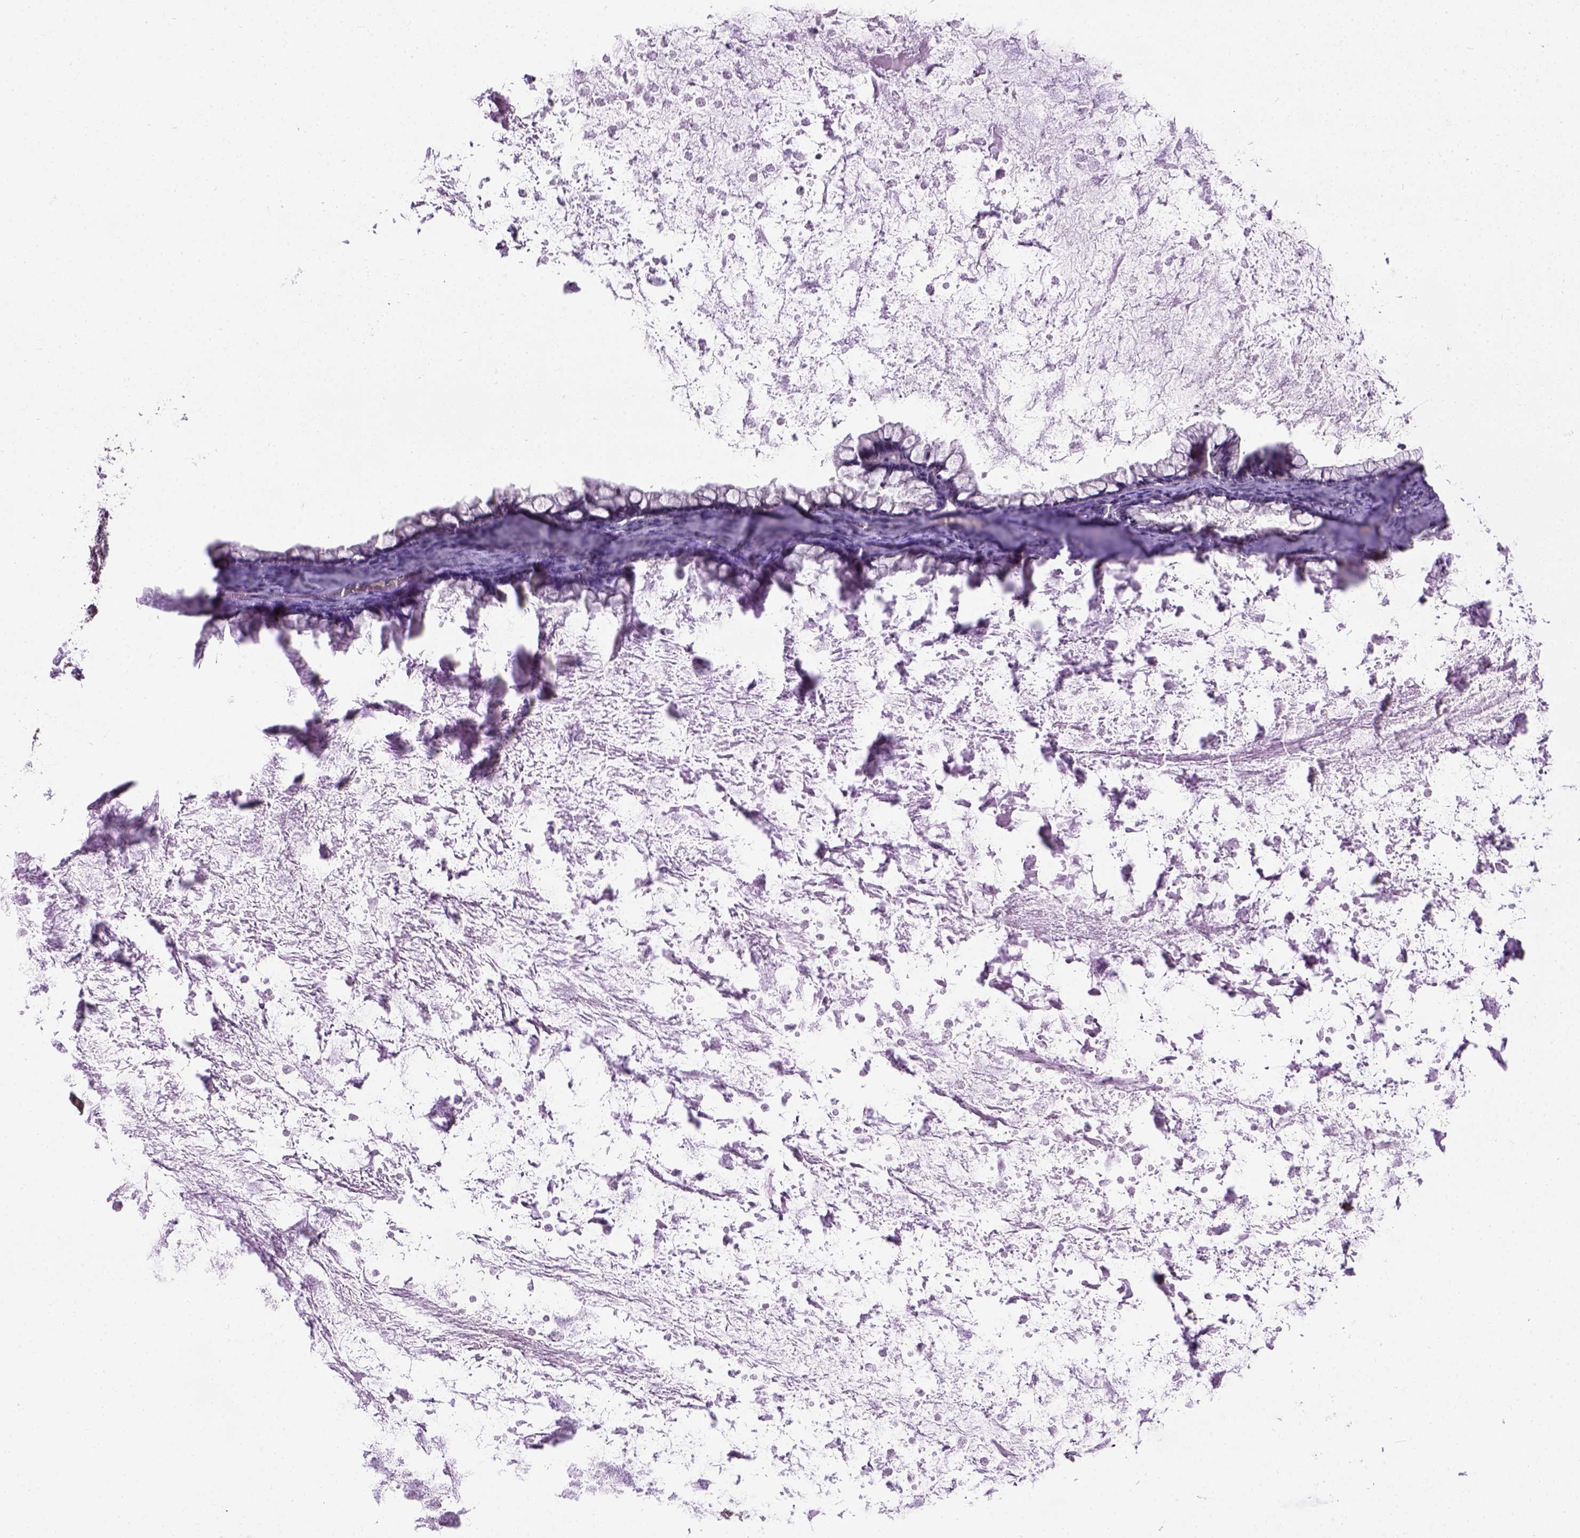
{"staining": {"intensity": "negative", "quantity": "none", "location": "none"}, "tissue": "ovarian cancer", "cell_type": "Tumor cells", "image_type": "cancer", "snomed": [{"axis": "morphology", "description": "Cystadenocarcinoma, mucinous, NOS"}, {"axis": "topography", "description": "Ovary"}], "caption": "Human ovarian mucinous cystadenocarcinoma stained for a protein using IHC displays no expression in tumor cells.", "gene": "KAZN", "patient": {"sex": "female", "age": 67}}